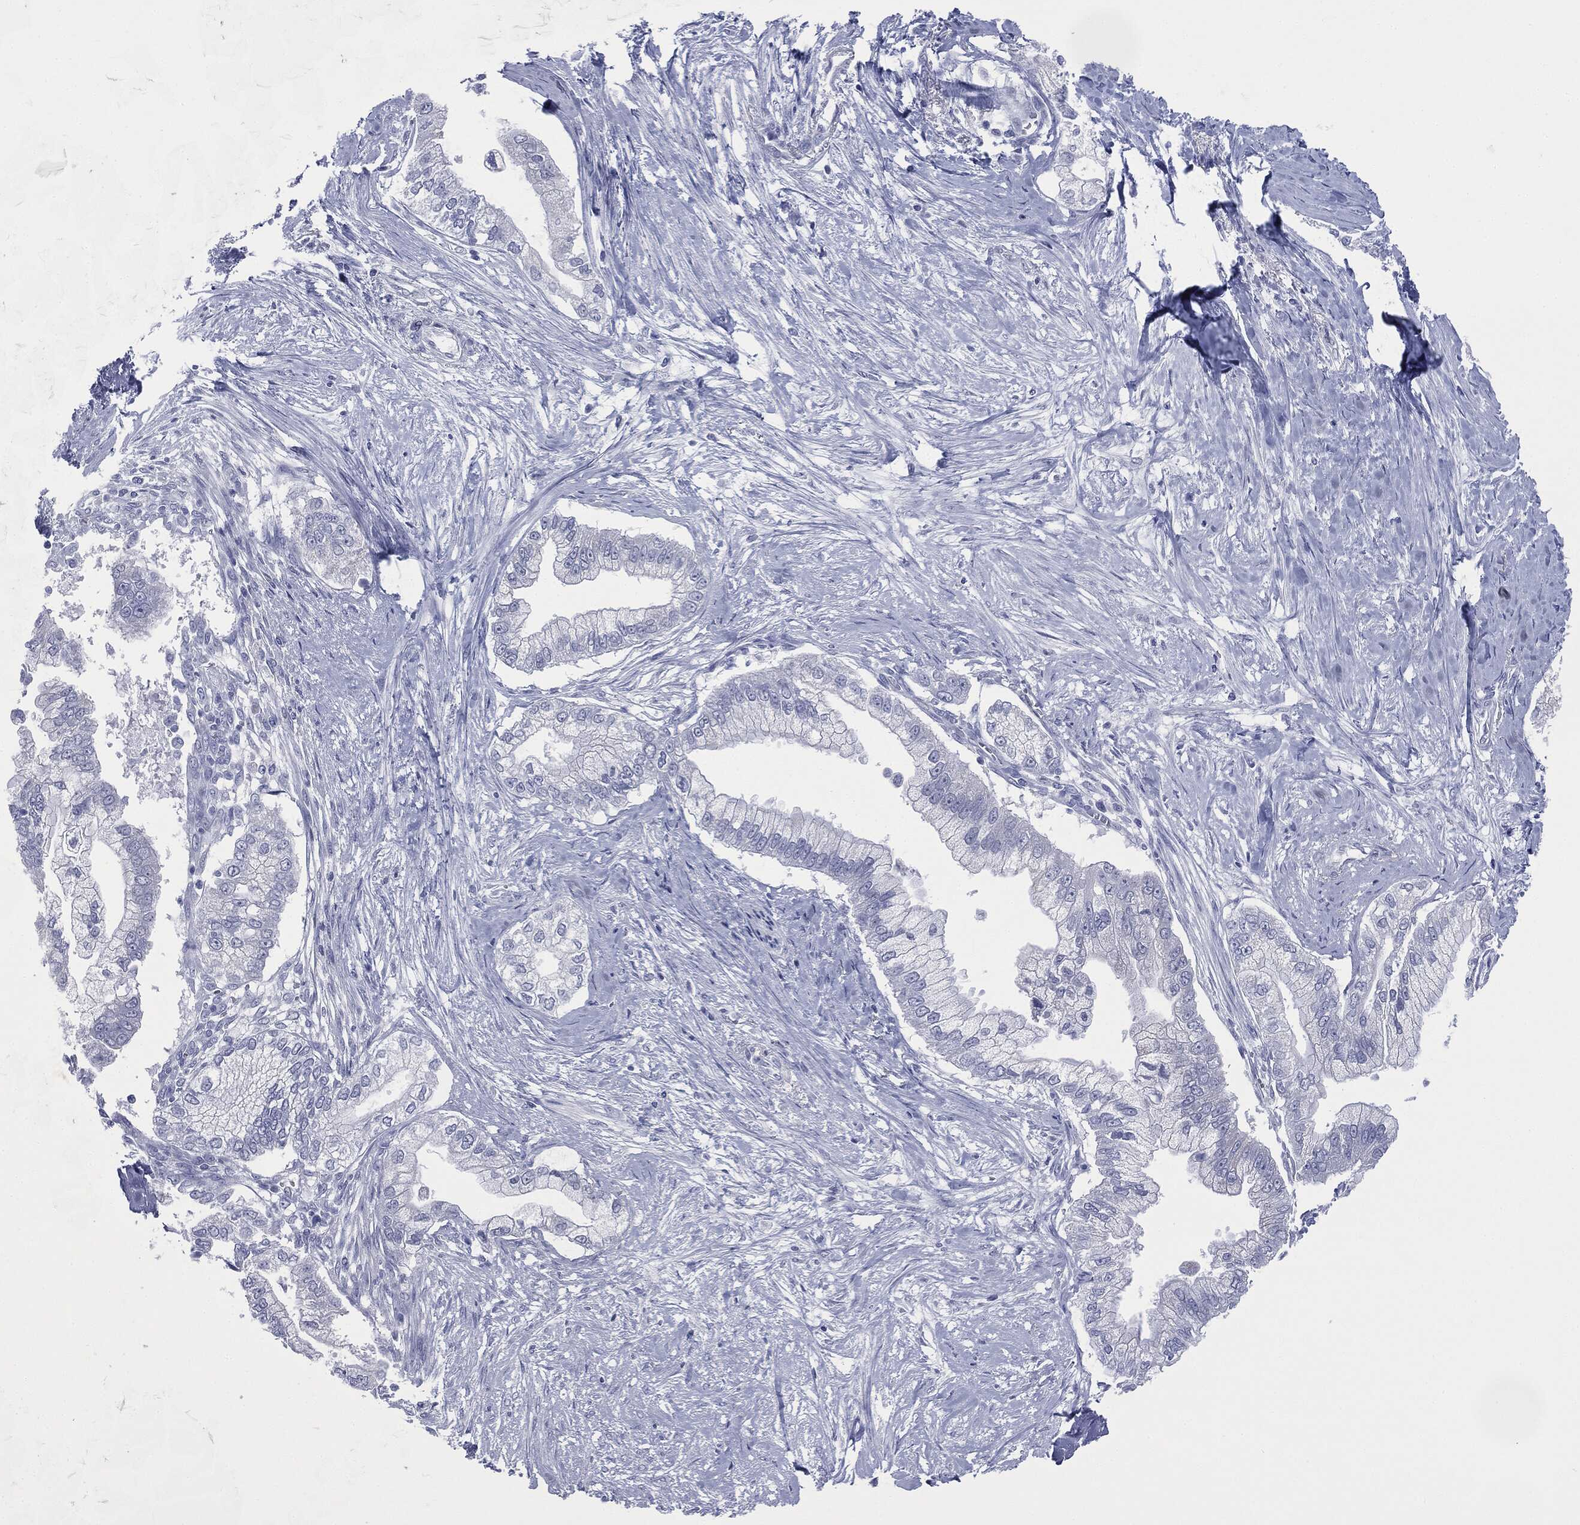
{"staining": {"intensity": "negative", "quantity": "none", "location": "none"}, "tissue": "pancreatic cancer", "cell_type": "Tumor cells", "image_type": "cancer", "snomed": [{"axis": "morphology", "description": "Adenocarcinoma, NOS"}, {"axis": "topography", "description": "Pancreas"}], "caption": "High magnification brightfield microscopy of pancreatic cancer (adenocarcinoma) stained with DAB (brown) and counterstained with hematoxylin (blue): tumor cells show no significant expression.", "gene": "ATP2A1", "patient": {"sex": "male", "age": 70}}